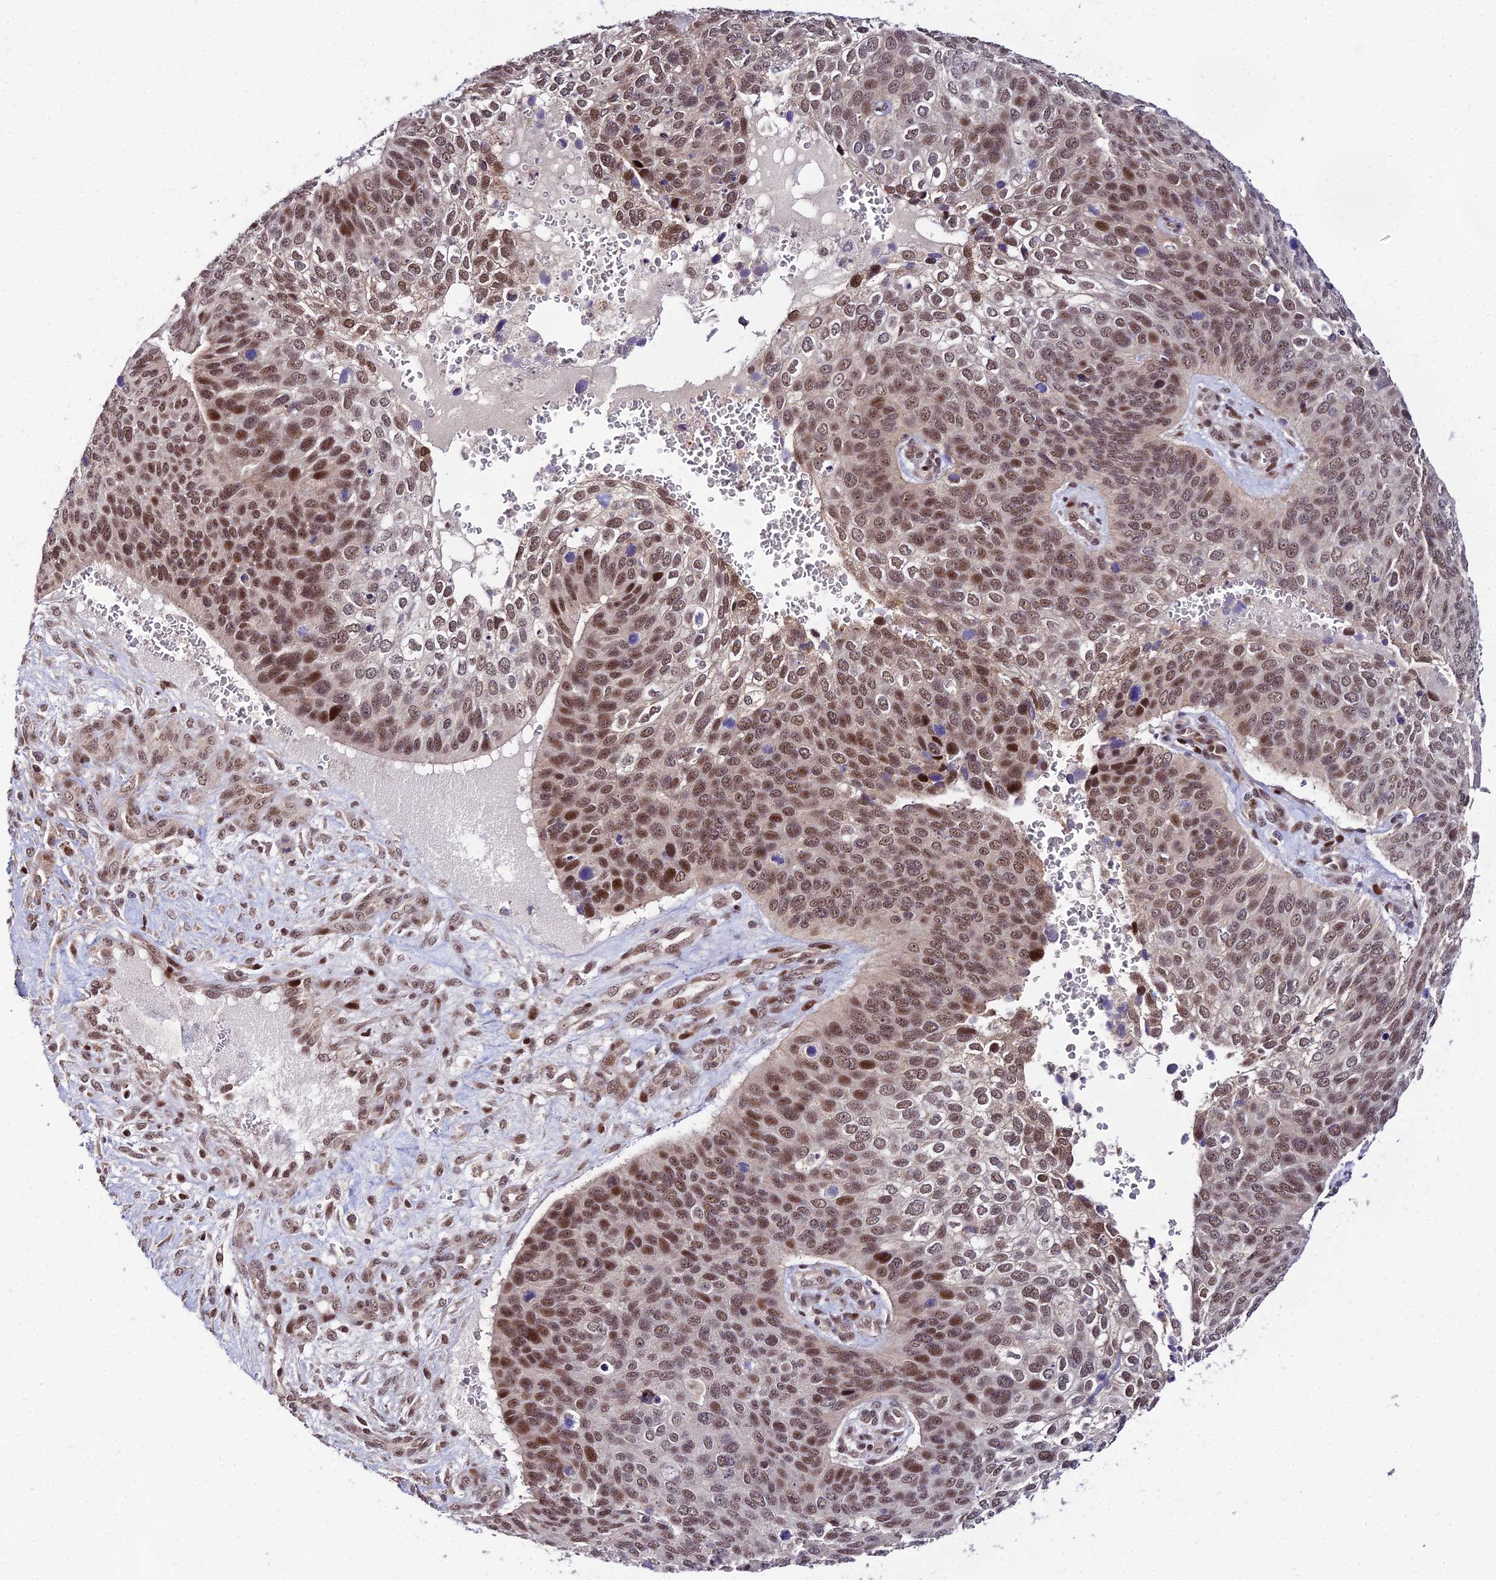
{"staining": {"intensity": "moderate", "quantity": ">75%", "location": "nuclear"}, "tissue": "skin cancer", "cell_type": "Tumor cells", "image_type": "cancer", "snomed": [{"axis": "morphology", "description": "Basal cell carcinoma"}, {"axis": "topography", "description": "Skin"}], "caption": "Immunohistochemical staining of skin basal cell carcinoma displays medium levels of moderate nuclear protein positivity in about >75% of tumor cells. (DAB IHC with brightfield microscopy, high magnification).", "gene": "CIB3", "patient": {"sex": "female", "age": 74}}